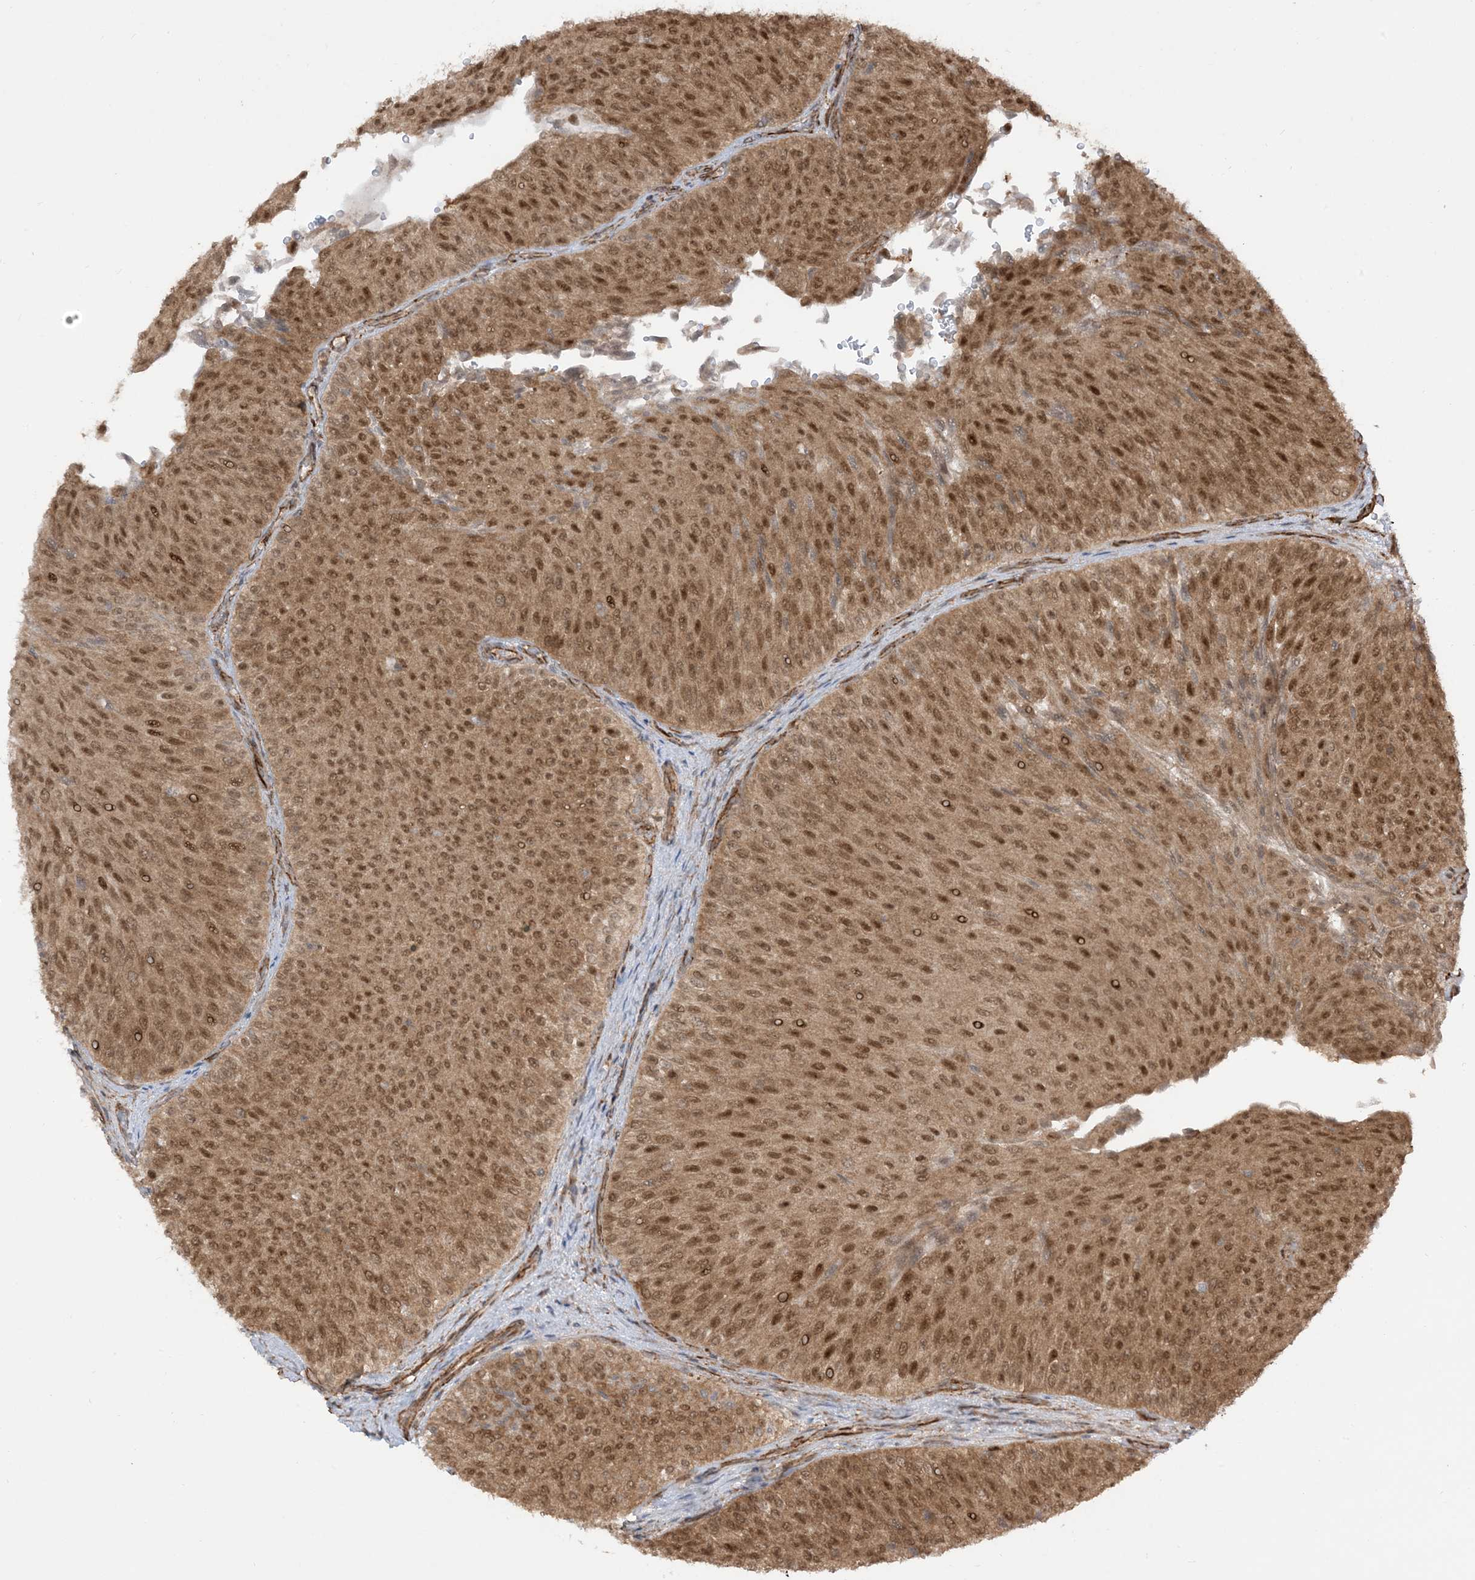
{"staining": {"intensity": "moderate", "quantity": ">75%", "location": "cytoplasmic/membranous,nuclear"}, "tissue": "urothelial cancer", "cell_type": "Tumor cells", "image_type": "cancer", "snomed": [{"axis": "morphology", "description": "Urothelial carcinoma, Low grade"}, {"axis": "topography", "description": "Urinary bladder"}], "caption": "Immunohistochemical staining of urothelial carcinoma (low-grade) shows medium levels of moderate cytoplasmic/membranous and nuclear protein positivity in about >75% of tumor cells.", "gene": "TBCC", "patient": {"sex": "male", "age": 78}}